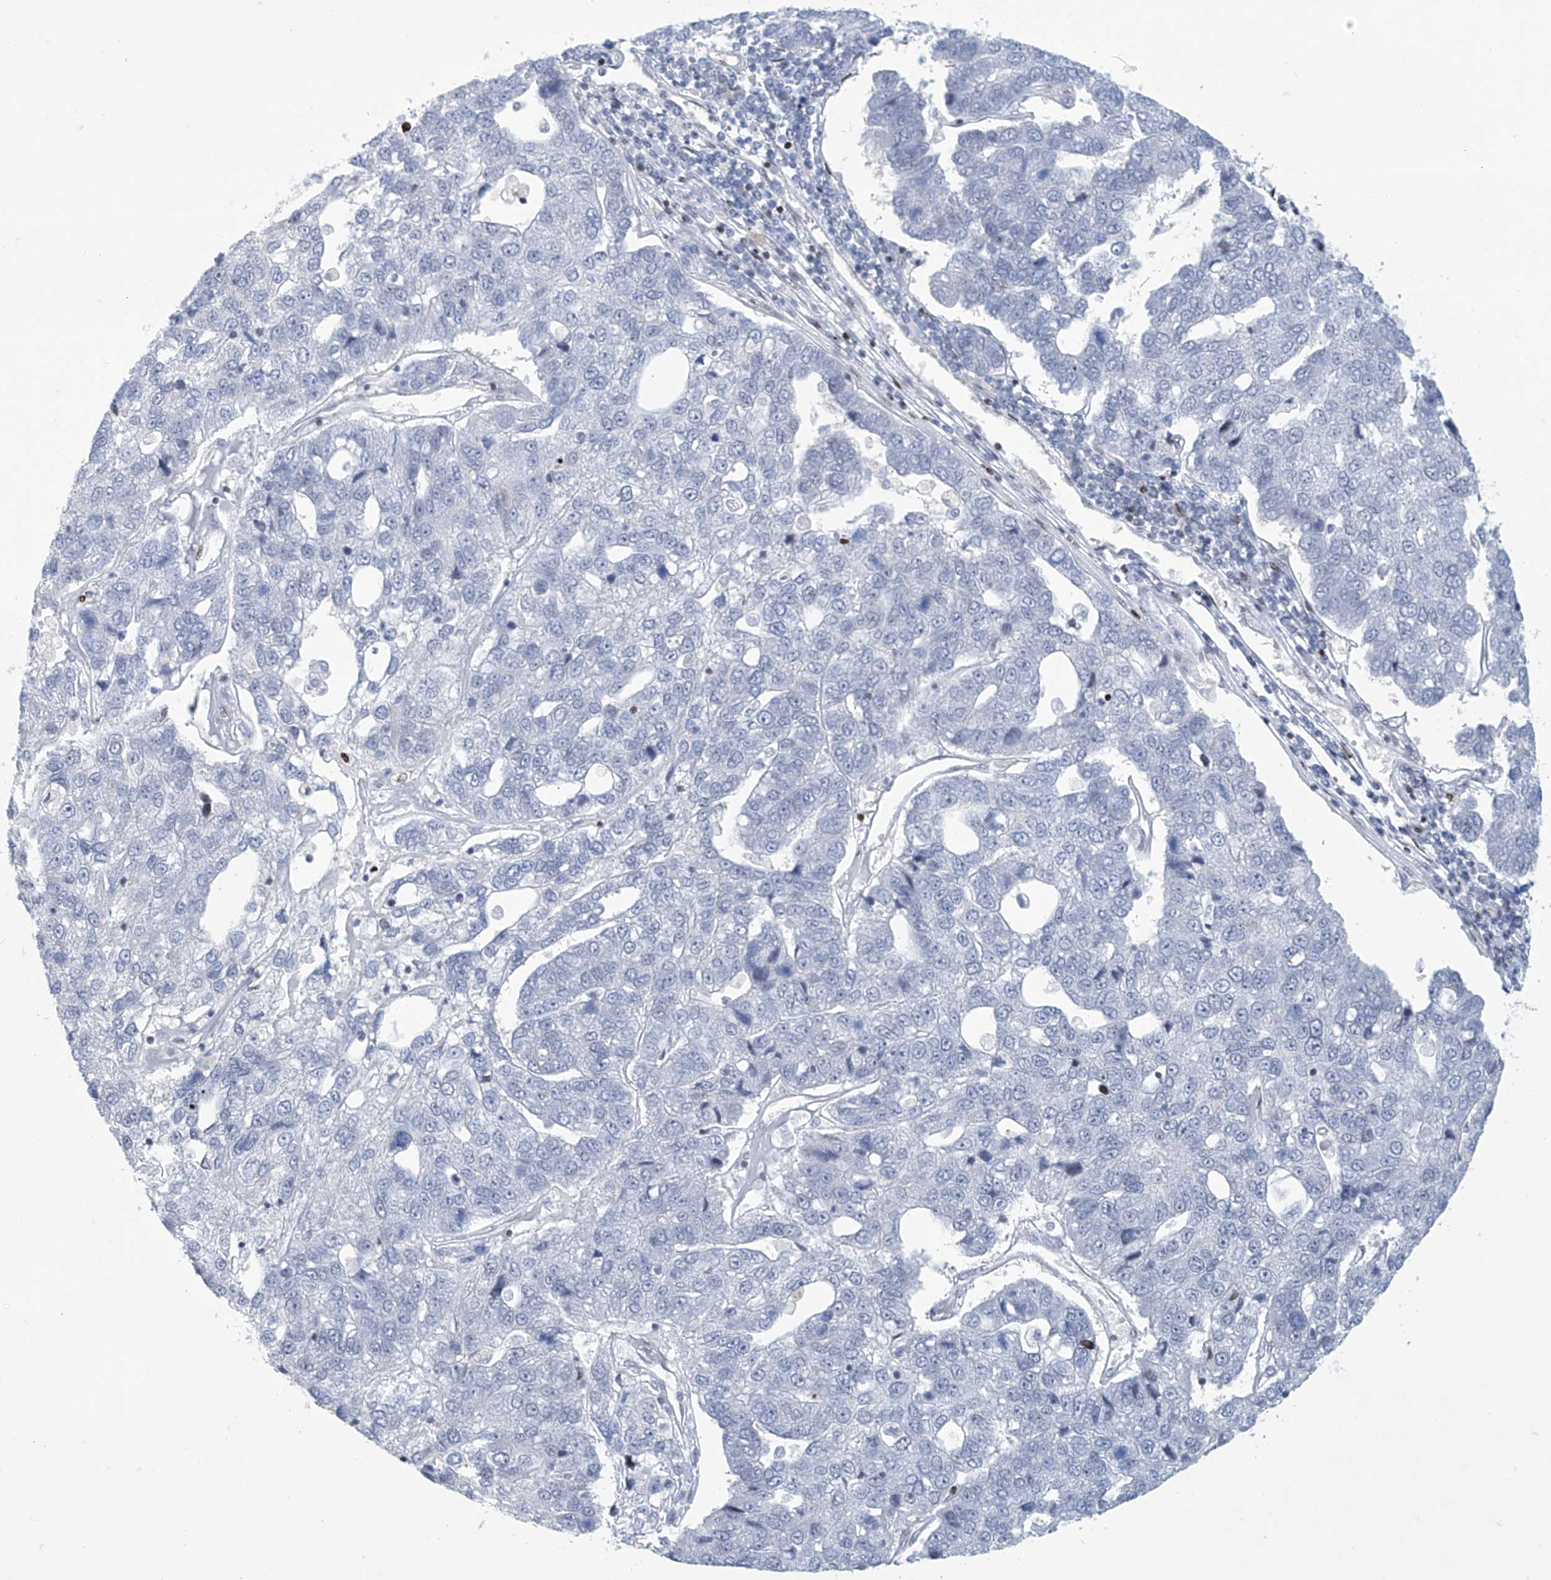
{"staining": {"intensity": "negative", "quantity": "none", "location": "none"}, "tissue": "pancreatic cancer", "cell_type": "Tumor cells", "image_type": "cancer", "snomed": [{"axis": "morphology", "description": "Adenocarcinoma, NOS"}, {"axis": "topography", "description": "Pancreas"}], "caption": "Tumor cells show no significant positivity in pancreatic cancer.", "gene": "RFX7", "patient": {"sex": "female", "age": 61}}